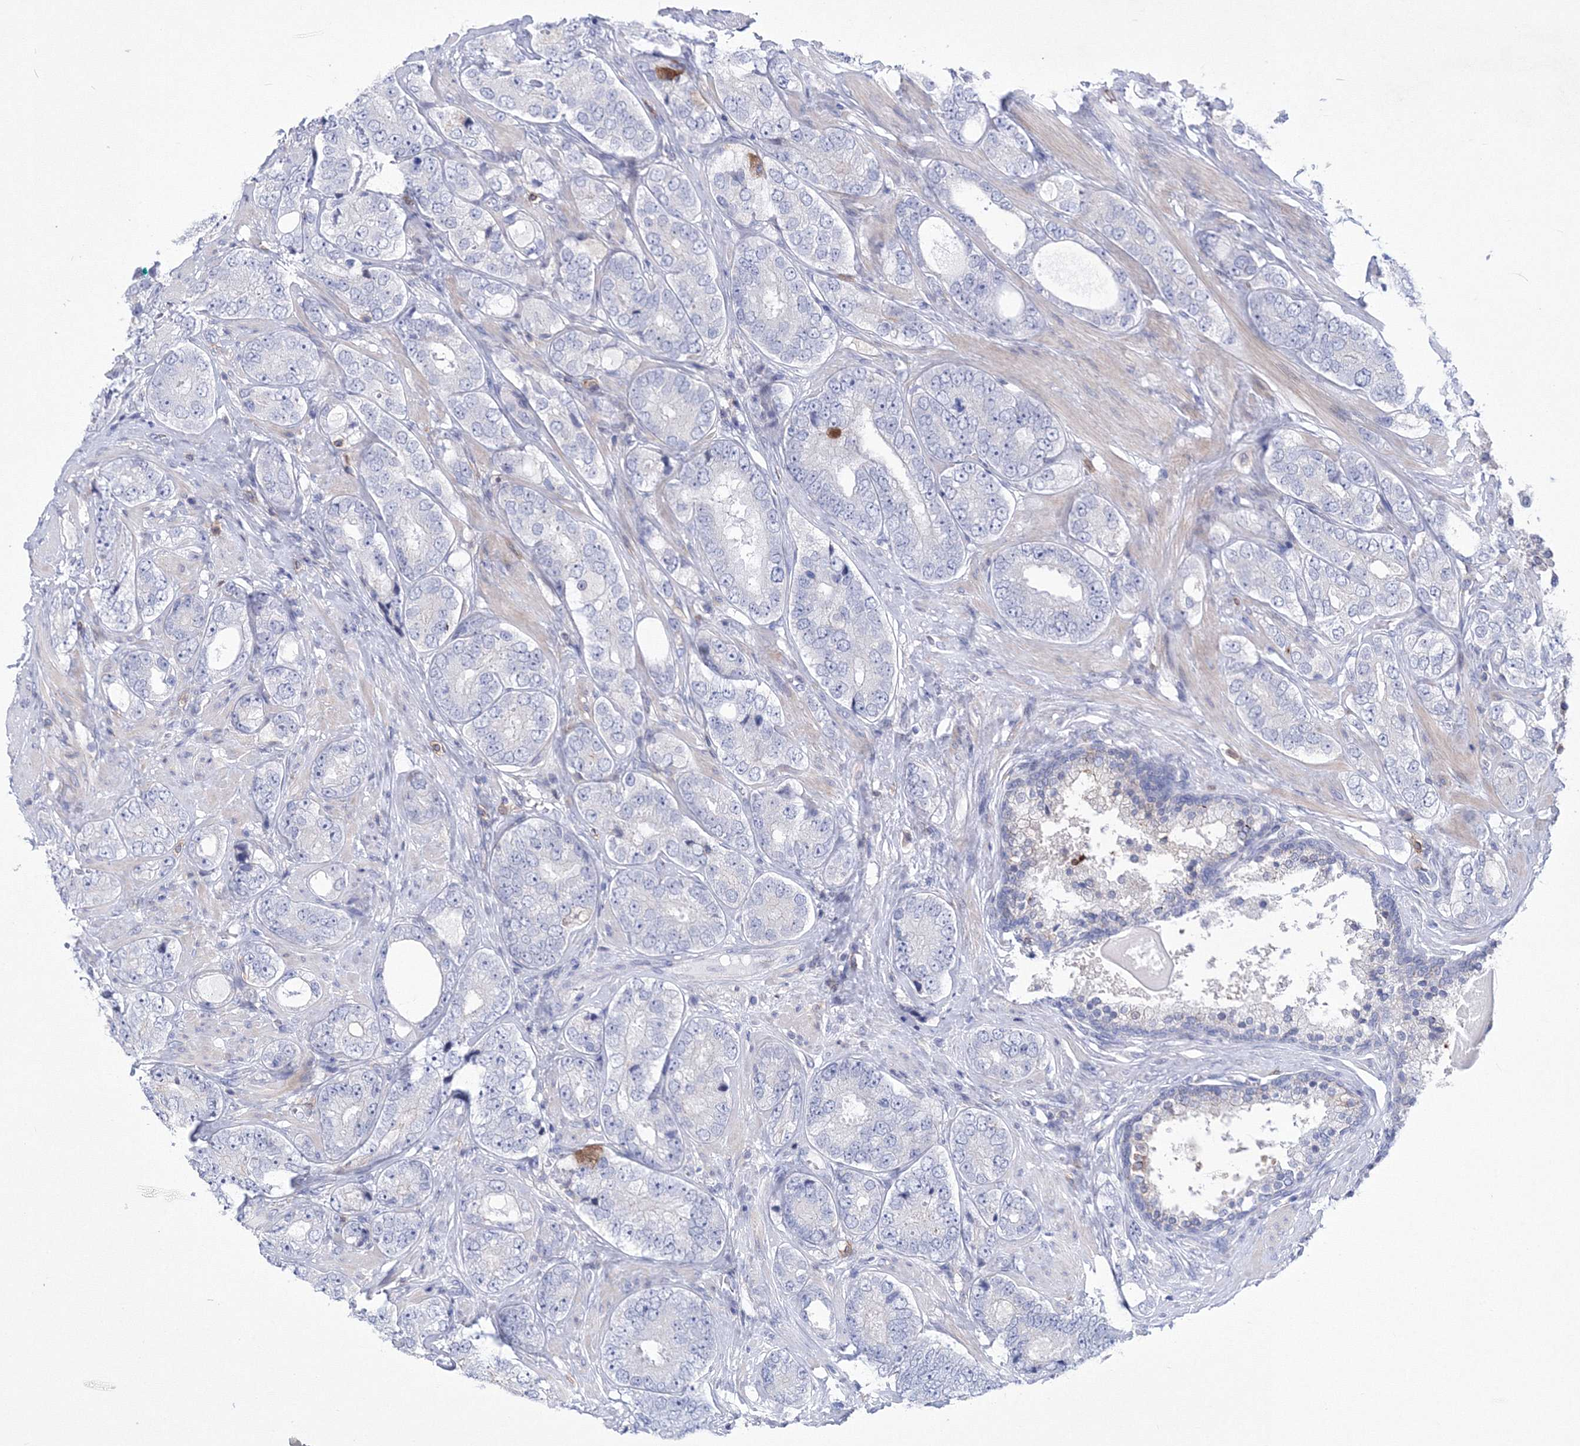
{"staining": {"intensity": "negative", "quantity": "none", "location": "none"}, "tissue": "prostate cancer", "cell_type": "Tumor cells", "image_type": "cancer", "snomed": [{"axis": "morphology", "description": "Adenocarcinoma, High grade"}, {"axis": "topography", "description": "Prostate"}], "caption": "Tumor cells are negative for protein expression in human prostate high-grade adenocarcinoma.", "gene": "RNPEPL1", "patient": {"sex": "male", "age": 56}}